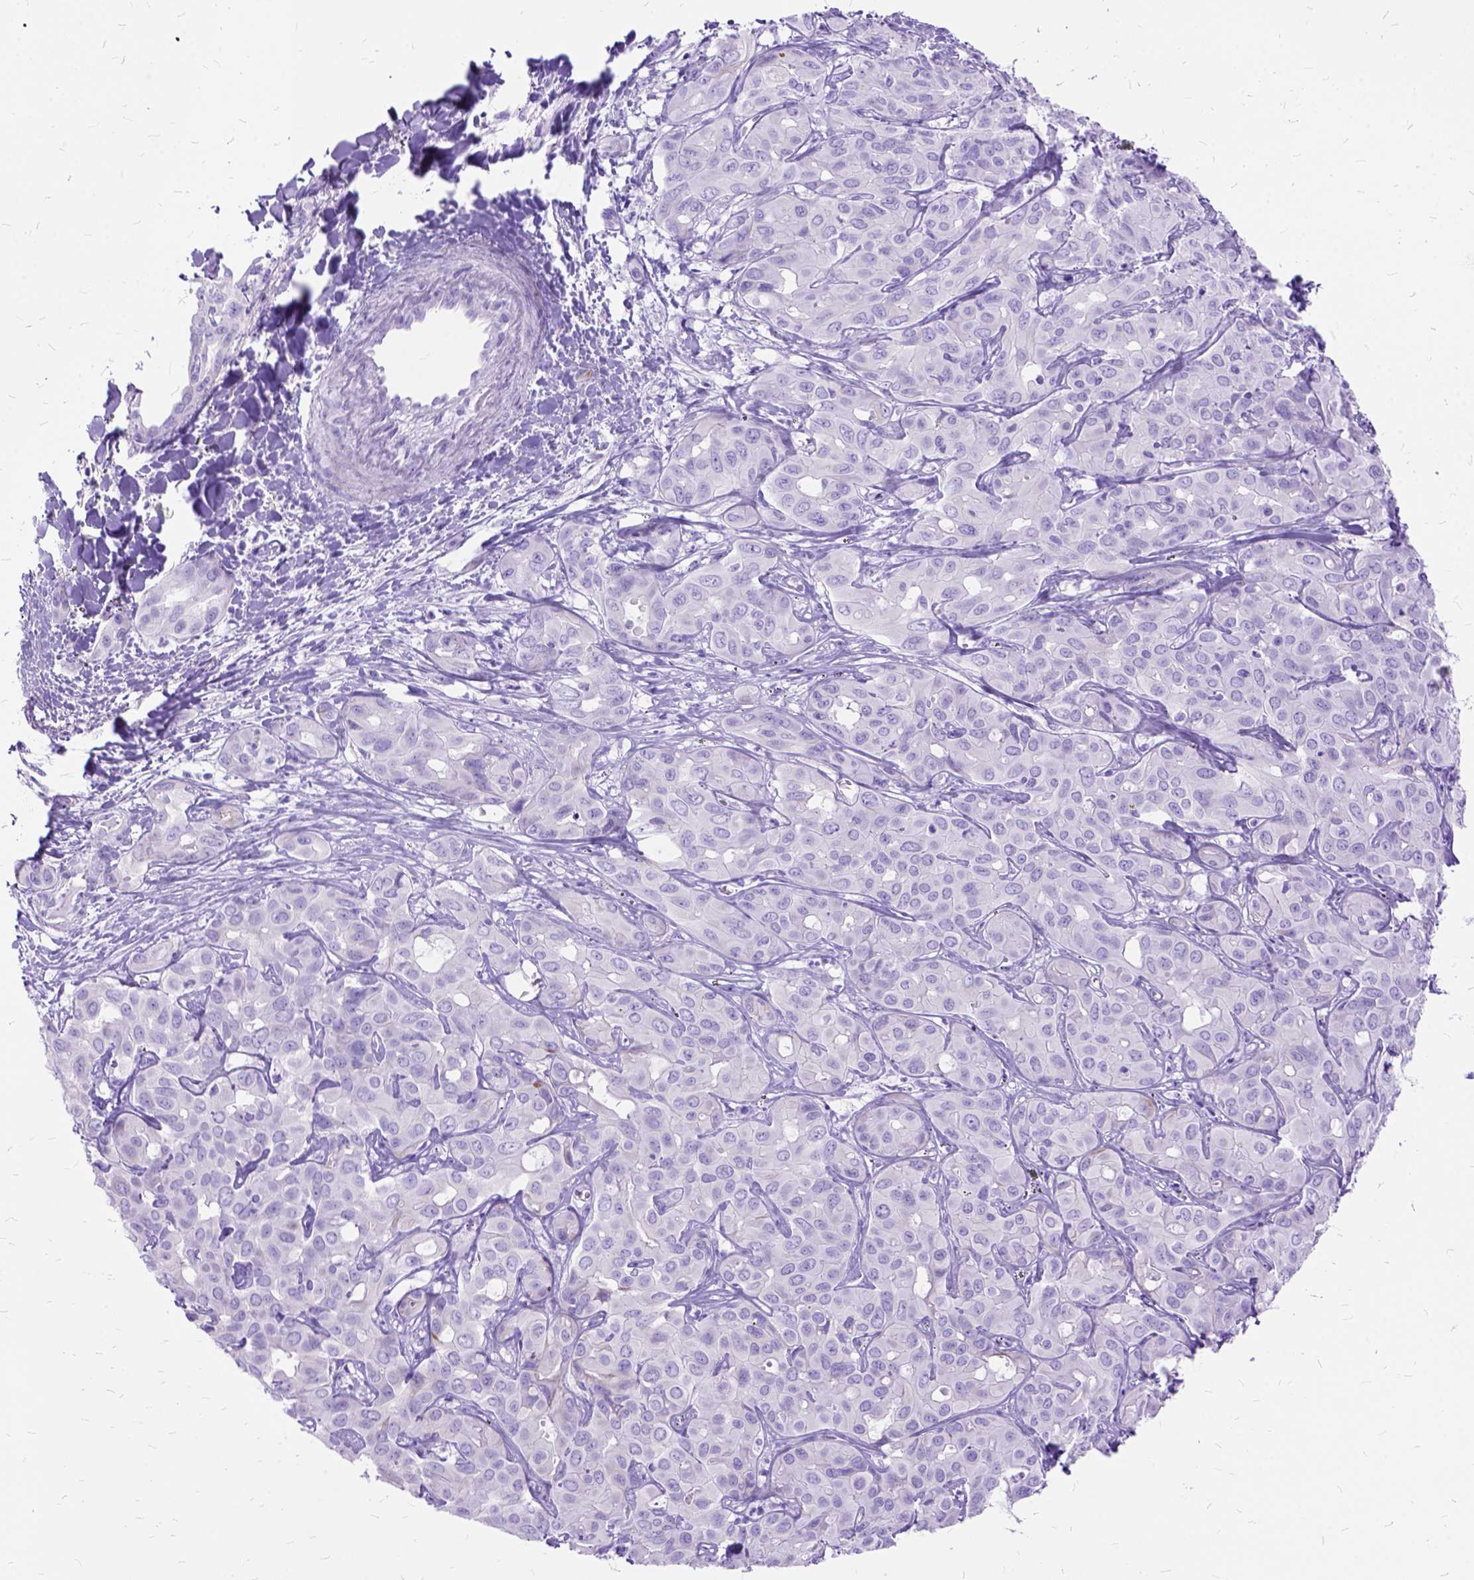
{"staining": {"intensity": "negative", "quantity": "none", "location": "none"}, "tissue": "liver cancer", "cell_type": "Tumor cells", "image_type": "cancer", "snomed": [{"axis": "morphology", "description": "Cholangiocarcinoma"}, {"axis": "topography", "description": "Liver"}], "caption": "Tumor cells show no significant expression in liver cholangiocarcinoma.", "gene": "DNAH2", "patient": {"sex": "female", "age": 60}}